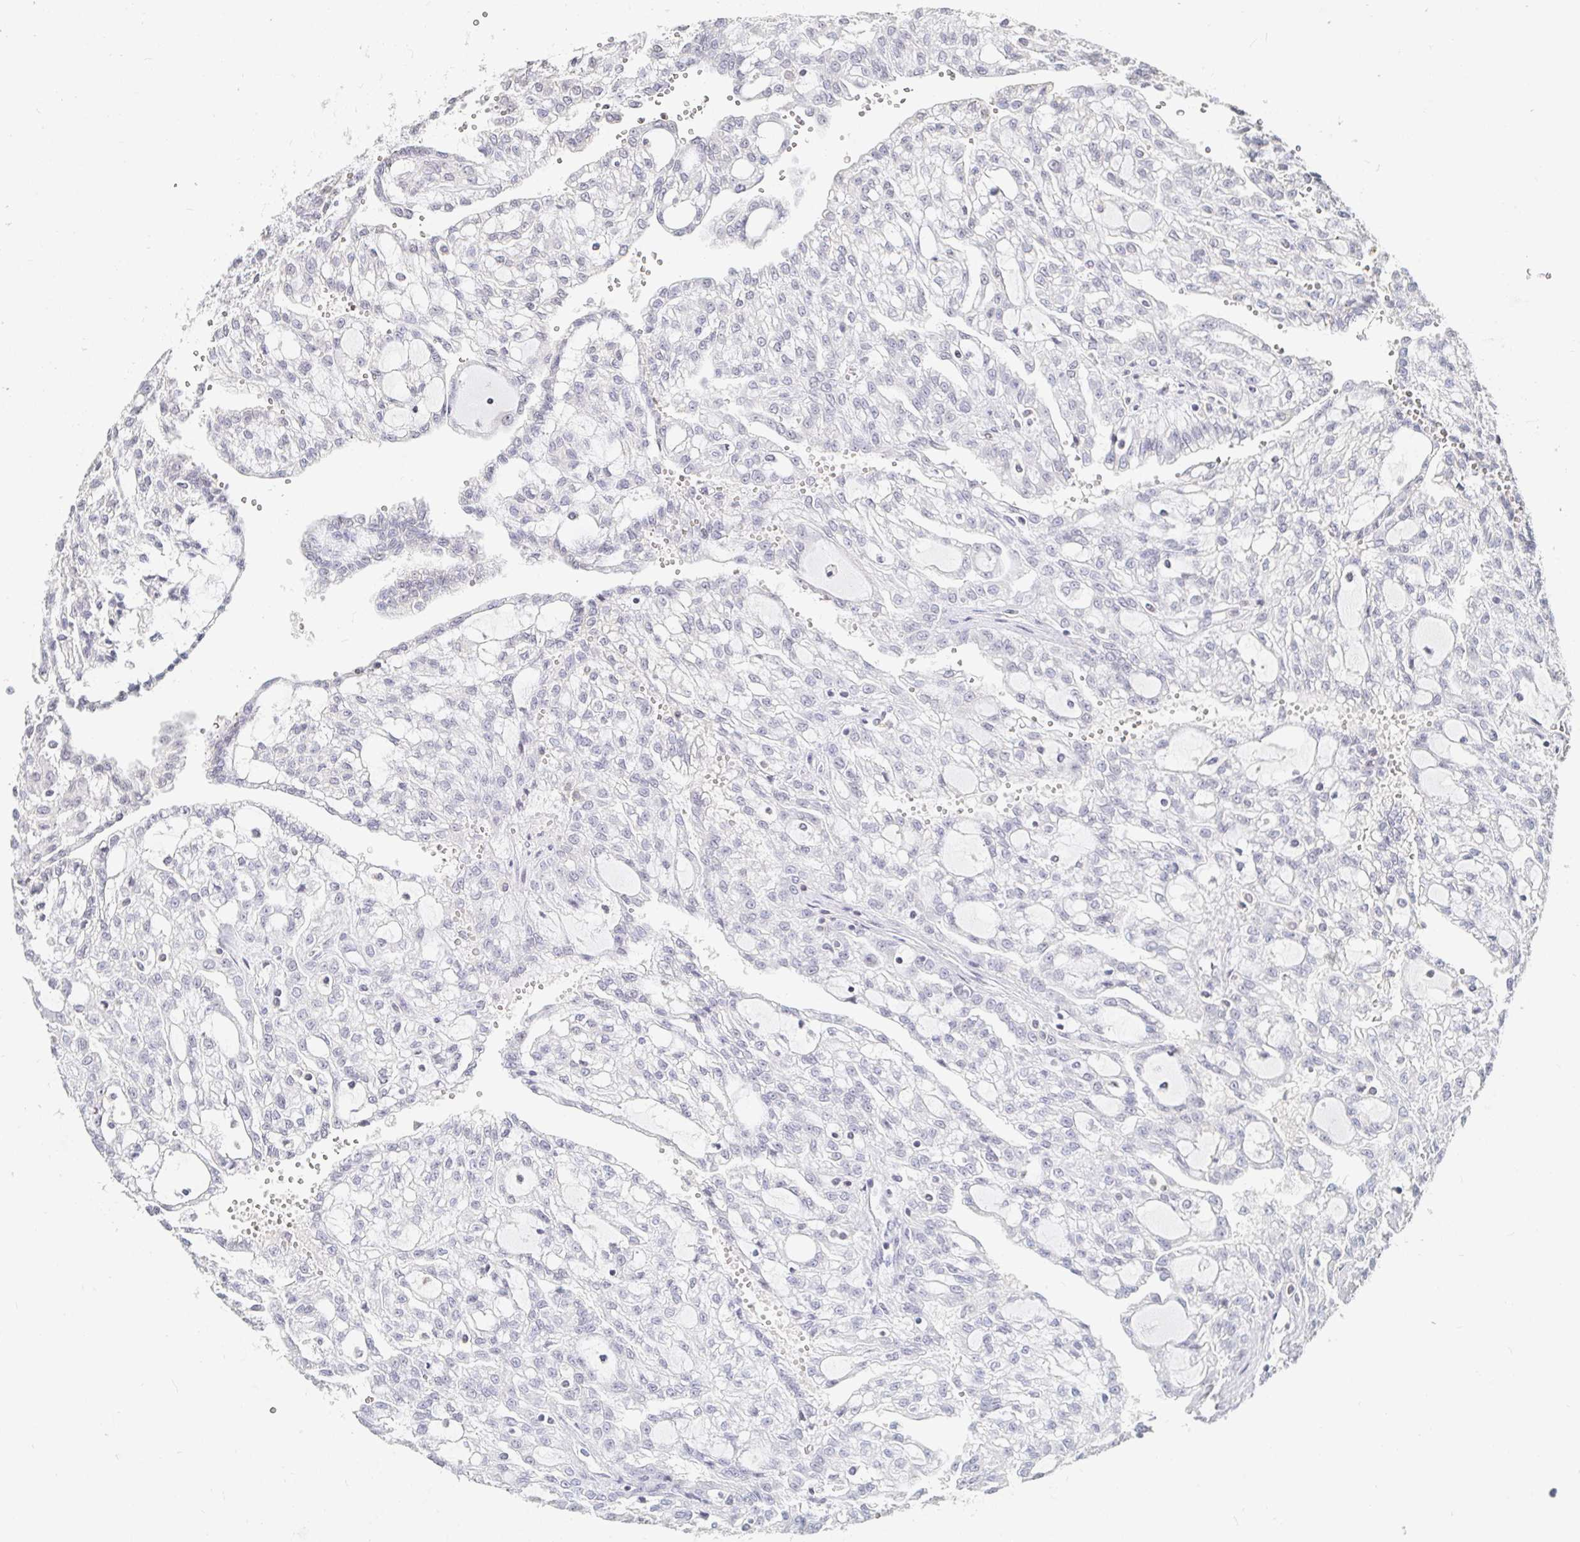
{"staining": {"intensity": "negative", "quantity": "none", "location": "none"}, "tissue": "renal cancer", "cell_type": "Tumor cells", "image_type": "cancer", "snomed": [{"axis": "morphology", "description": "Adenocarcinoma, NOS"}, {"axis": "topography", "description": "Kidney"}], "caption": "DAB immunohistochemical staining of human adenocarcinoma (renal) reveals no significant staining in tumor cells. (Stains: DAB (3,3'-diaminobenzidine) immunohistochemistry with hematoxylin counter stain, Microscopy: brightfield microscopy at high magnification).", "gene": "NME9", "patient": {"sex": "male", "age": 63}}